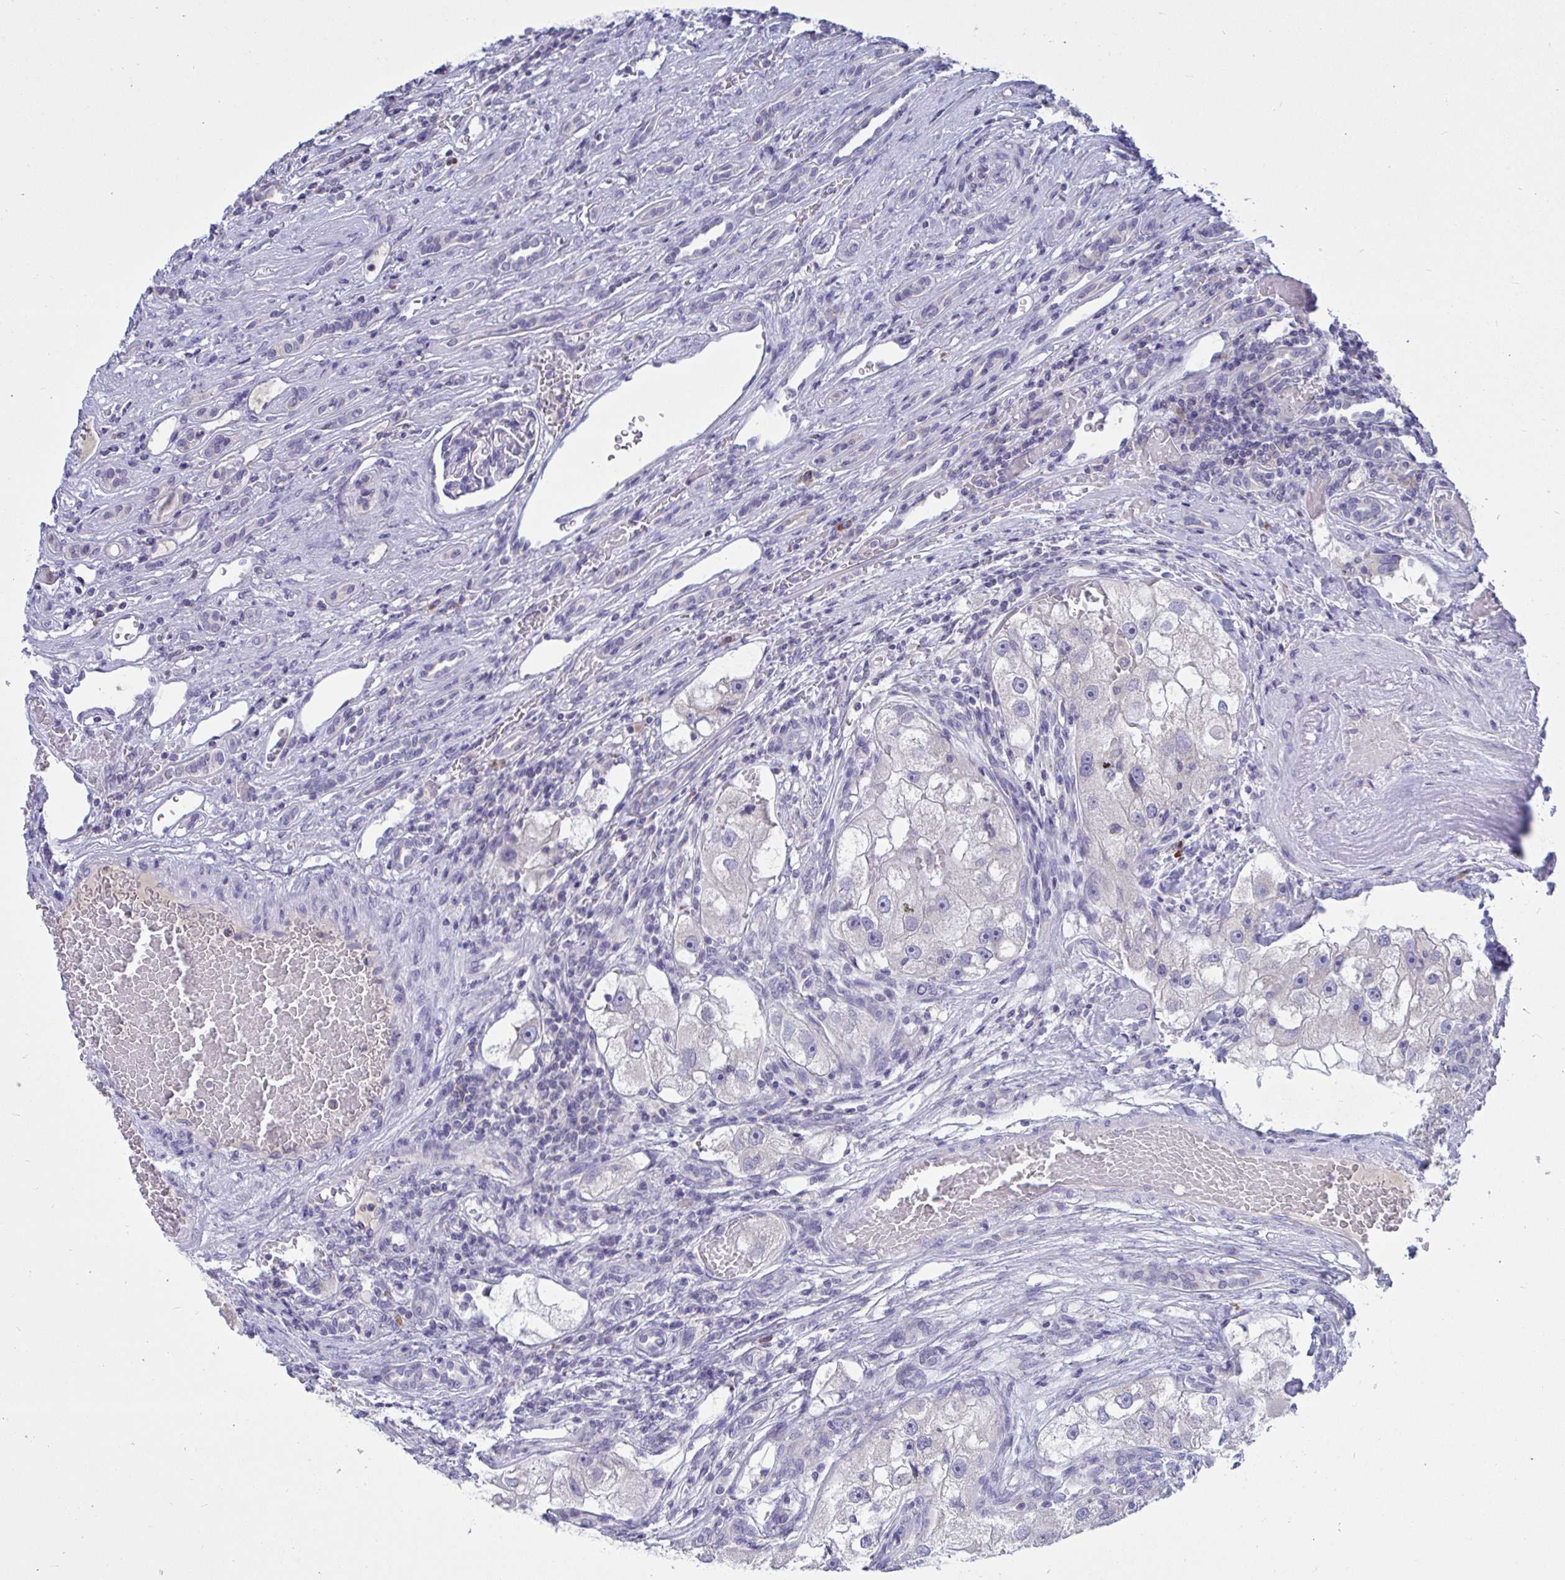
{"staining": {"intensity": "negative", "quantity": "none", "location": "none"}, "tissue": "renal cancer", "cell_type": "Tumor cells", "image_type": "cancer", "snomed": [{"axis": "morphology", "description": "Adenocarcinoma, NOS"}, {"axis": "topography", "description": "Kidney"}], "caption": "Micrograph shows no significant protein expression in tumor cells of renal cancer (adenocarcinoma). The staining is performed using DAB brown chromogen with nuclei counter-stained in using hematoxylin.", "gene": "TMEM41A", "patient": {"sex": "male", "age": 63}}